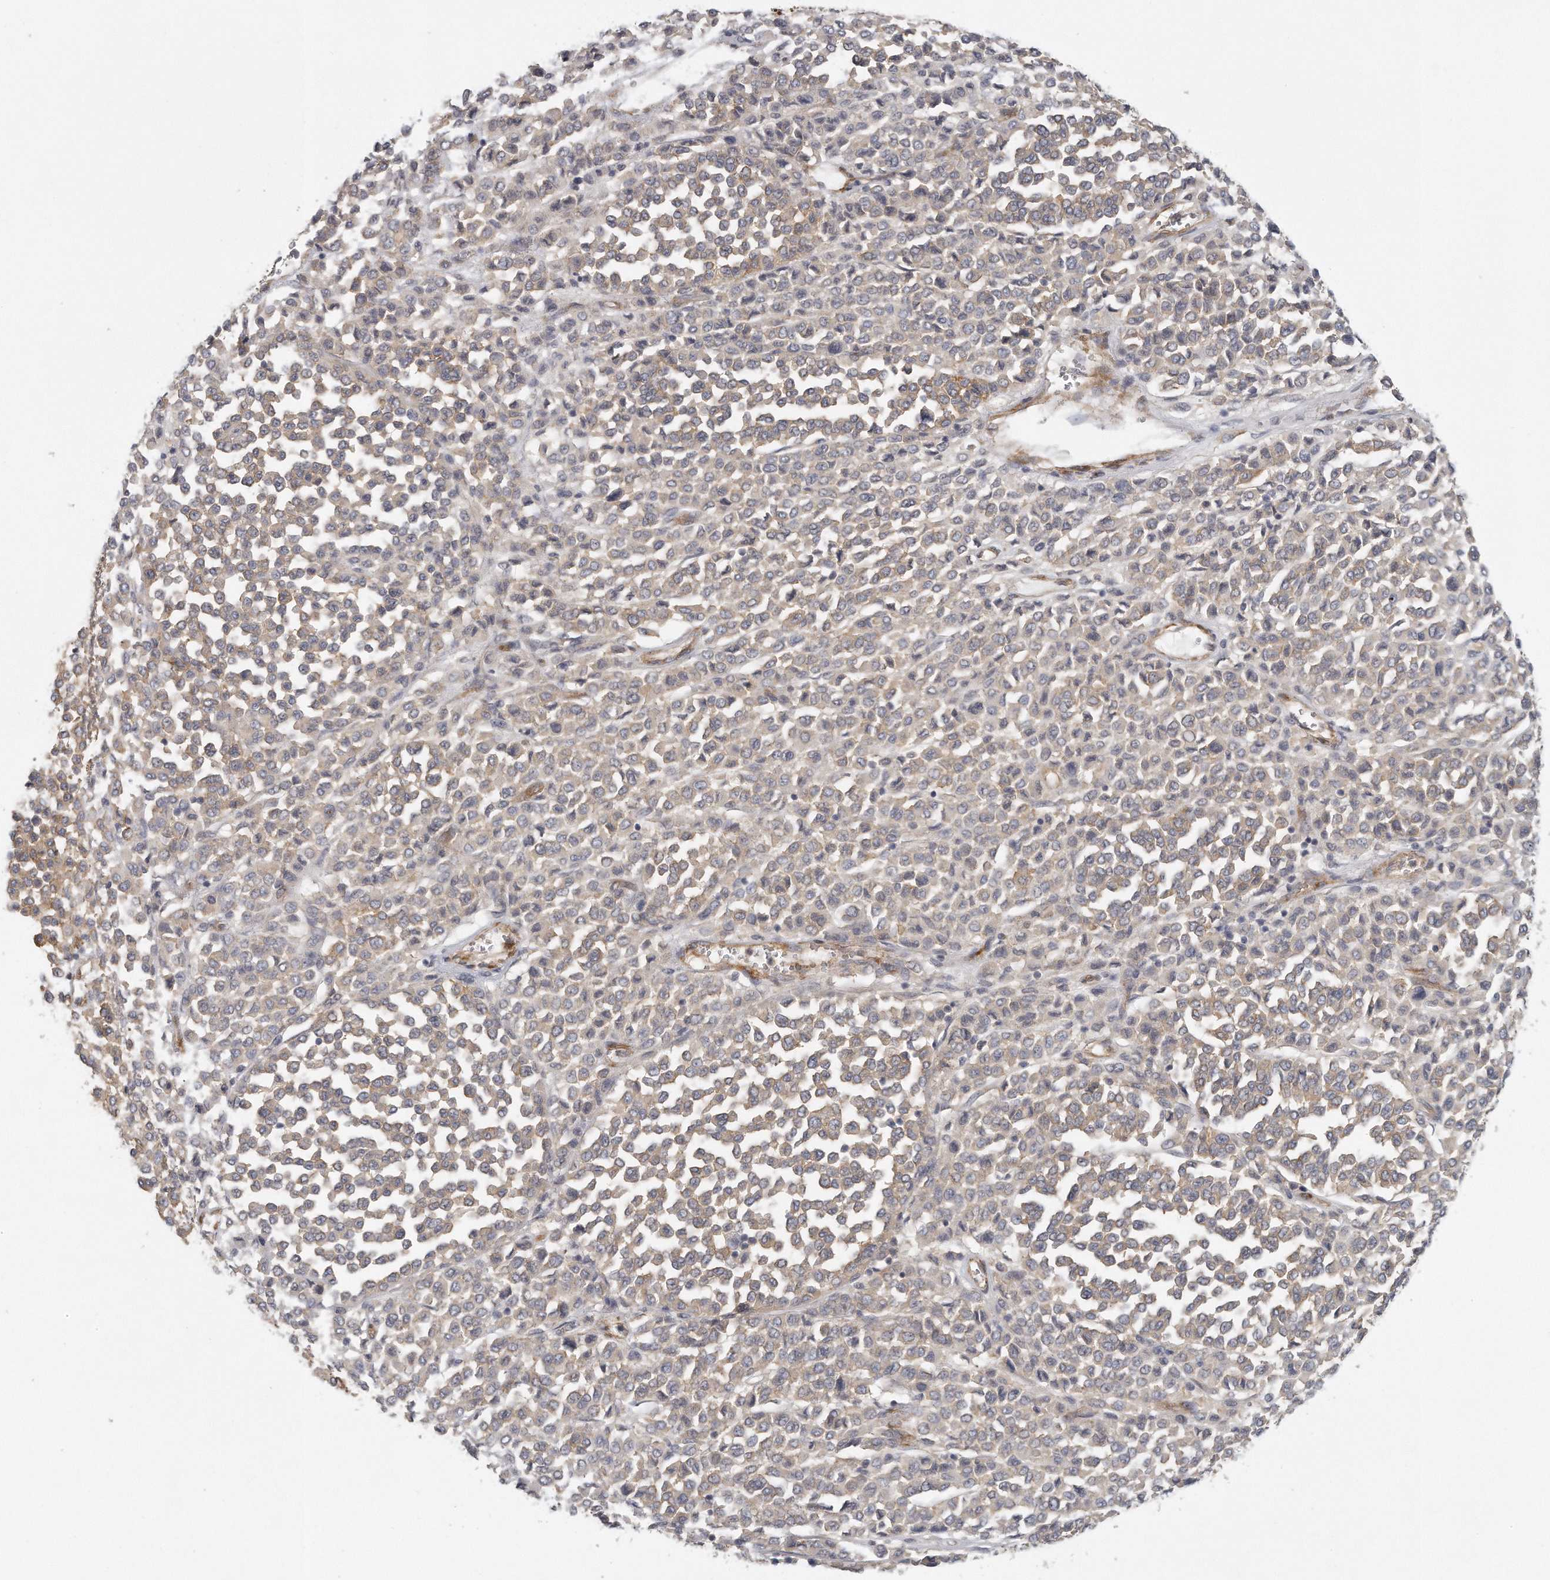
{"staining": {"intensity": "moderate", "quantity": "25%-75%", "location": "cytoplasmic/membranous"}, "tissue": "melanoma", "cell_type": "Tumor cells", "image_type": "cancer", "snomed": [{"axis": "morphology", "description": "Malignant melanoma, Metastatic site"}, {"axis": "topography", "description": "Pancreas"}], "caption": "Immunohistochemical staining of malignant melanoma (metastatic site) shows moderate cytoplasmic/membranous protein staining in approximately 25%-75% of tumor cells.", "gene": "MTERF4", "patient": {"sex": "female", "age": 30}}